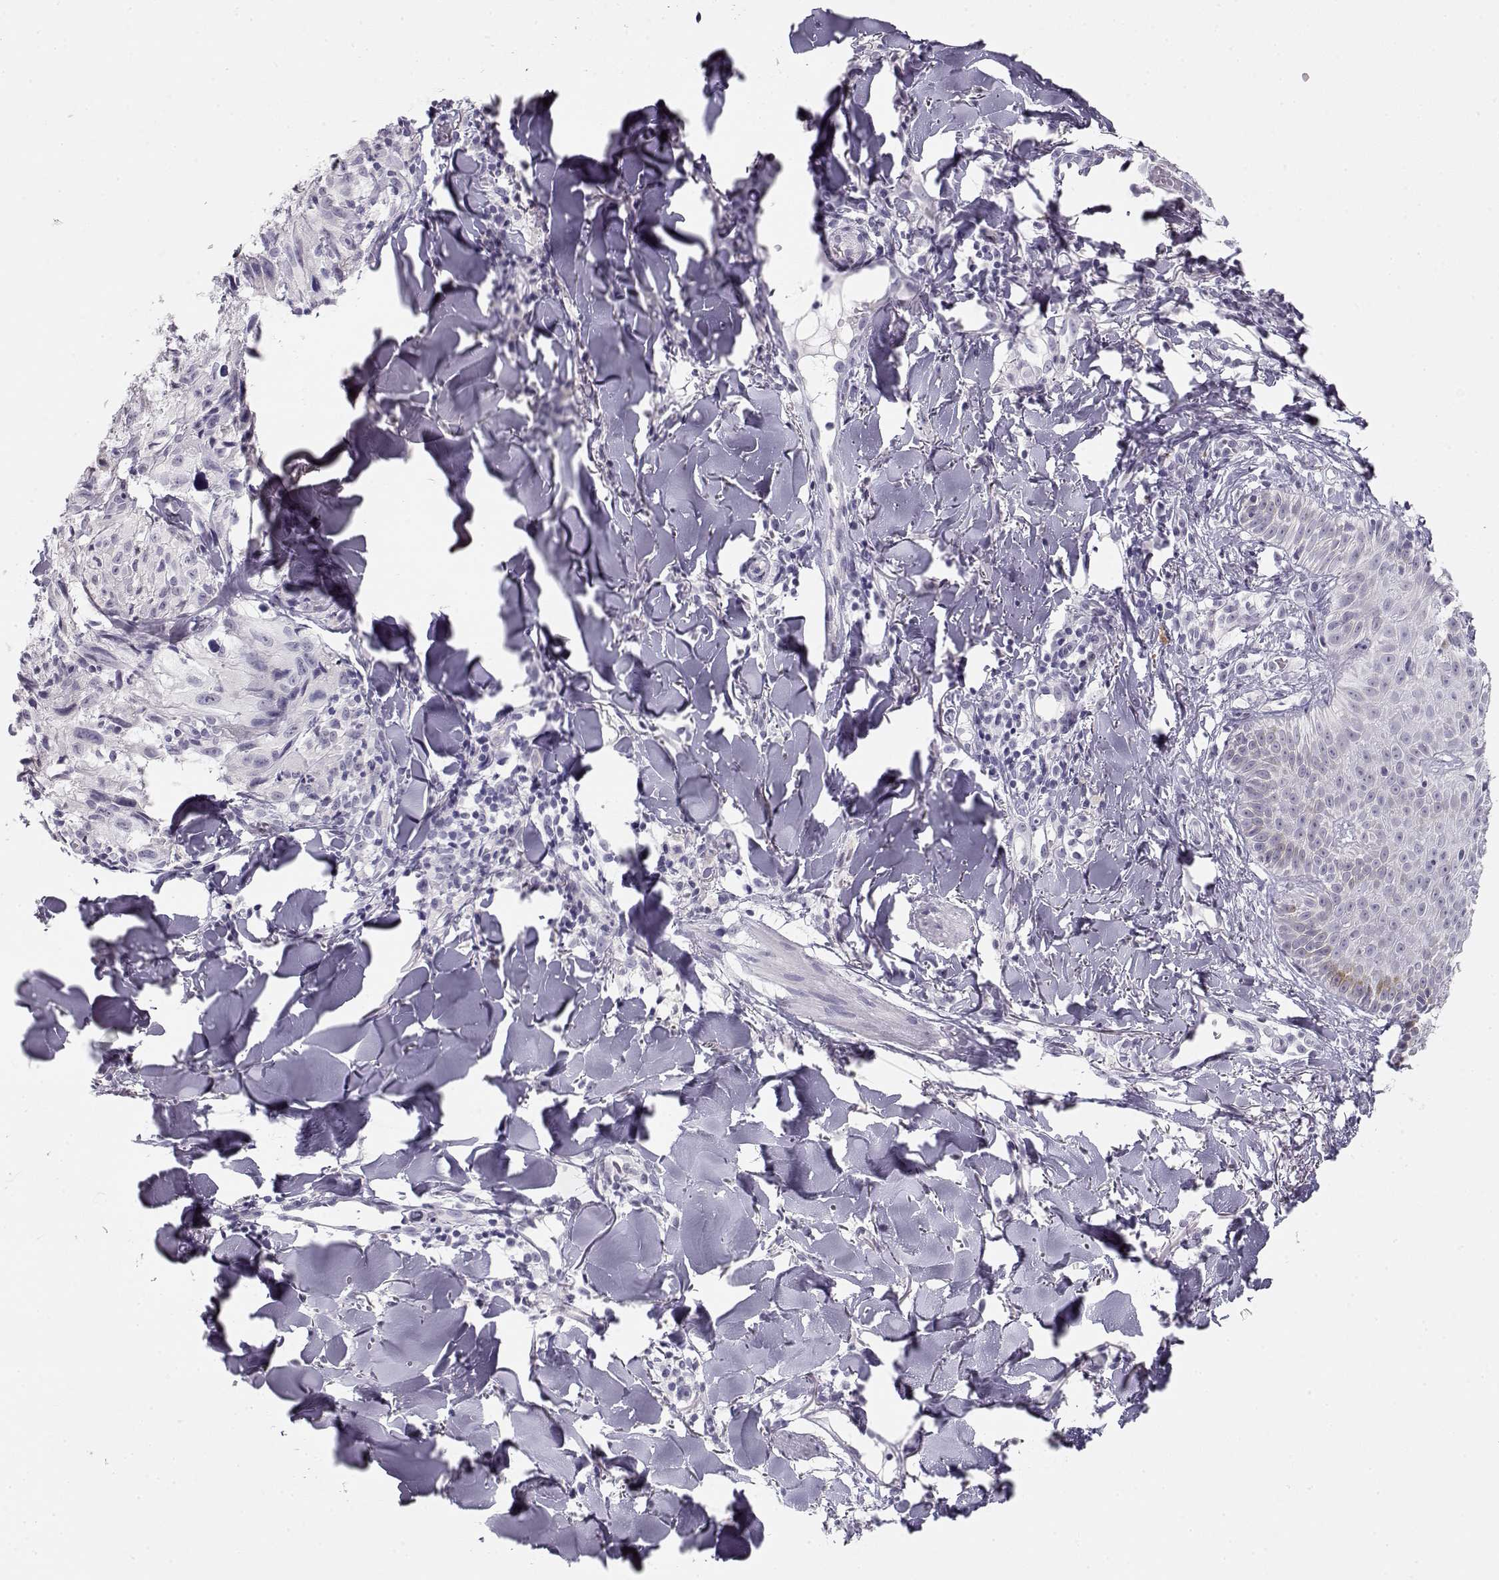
{"staining": {"intensity": "negative", "quantity": "none", "location": "none"}, "tissue": "melanoma", "cell_type": "Tumor cells", "image_type": "cancer", "snomed": [{"axis": "morphology", "description": "Malignant melanoma, NOS"}, {"axis": "topography", "description": "Skin"}], "caption": "DAB (3,3'-diaminobenzidine) immunohistochemical staining of human malignant melanoma reveals no significant staining in tumor cells. The staining was performed using DAB (3,3'-diaminobenzidine) to visualize the protein expression in brown, while the nuclei were stained in blue with hematoxylin (Magnification: 20x).", "gene": "IMPG1", "patient": {"sex": "male", "age": 51}}